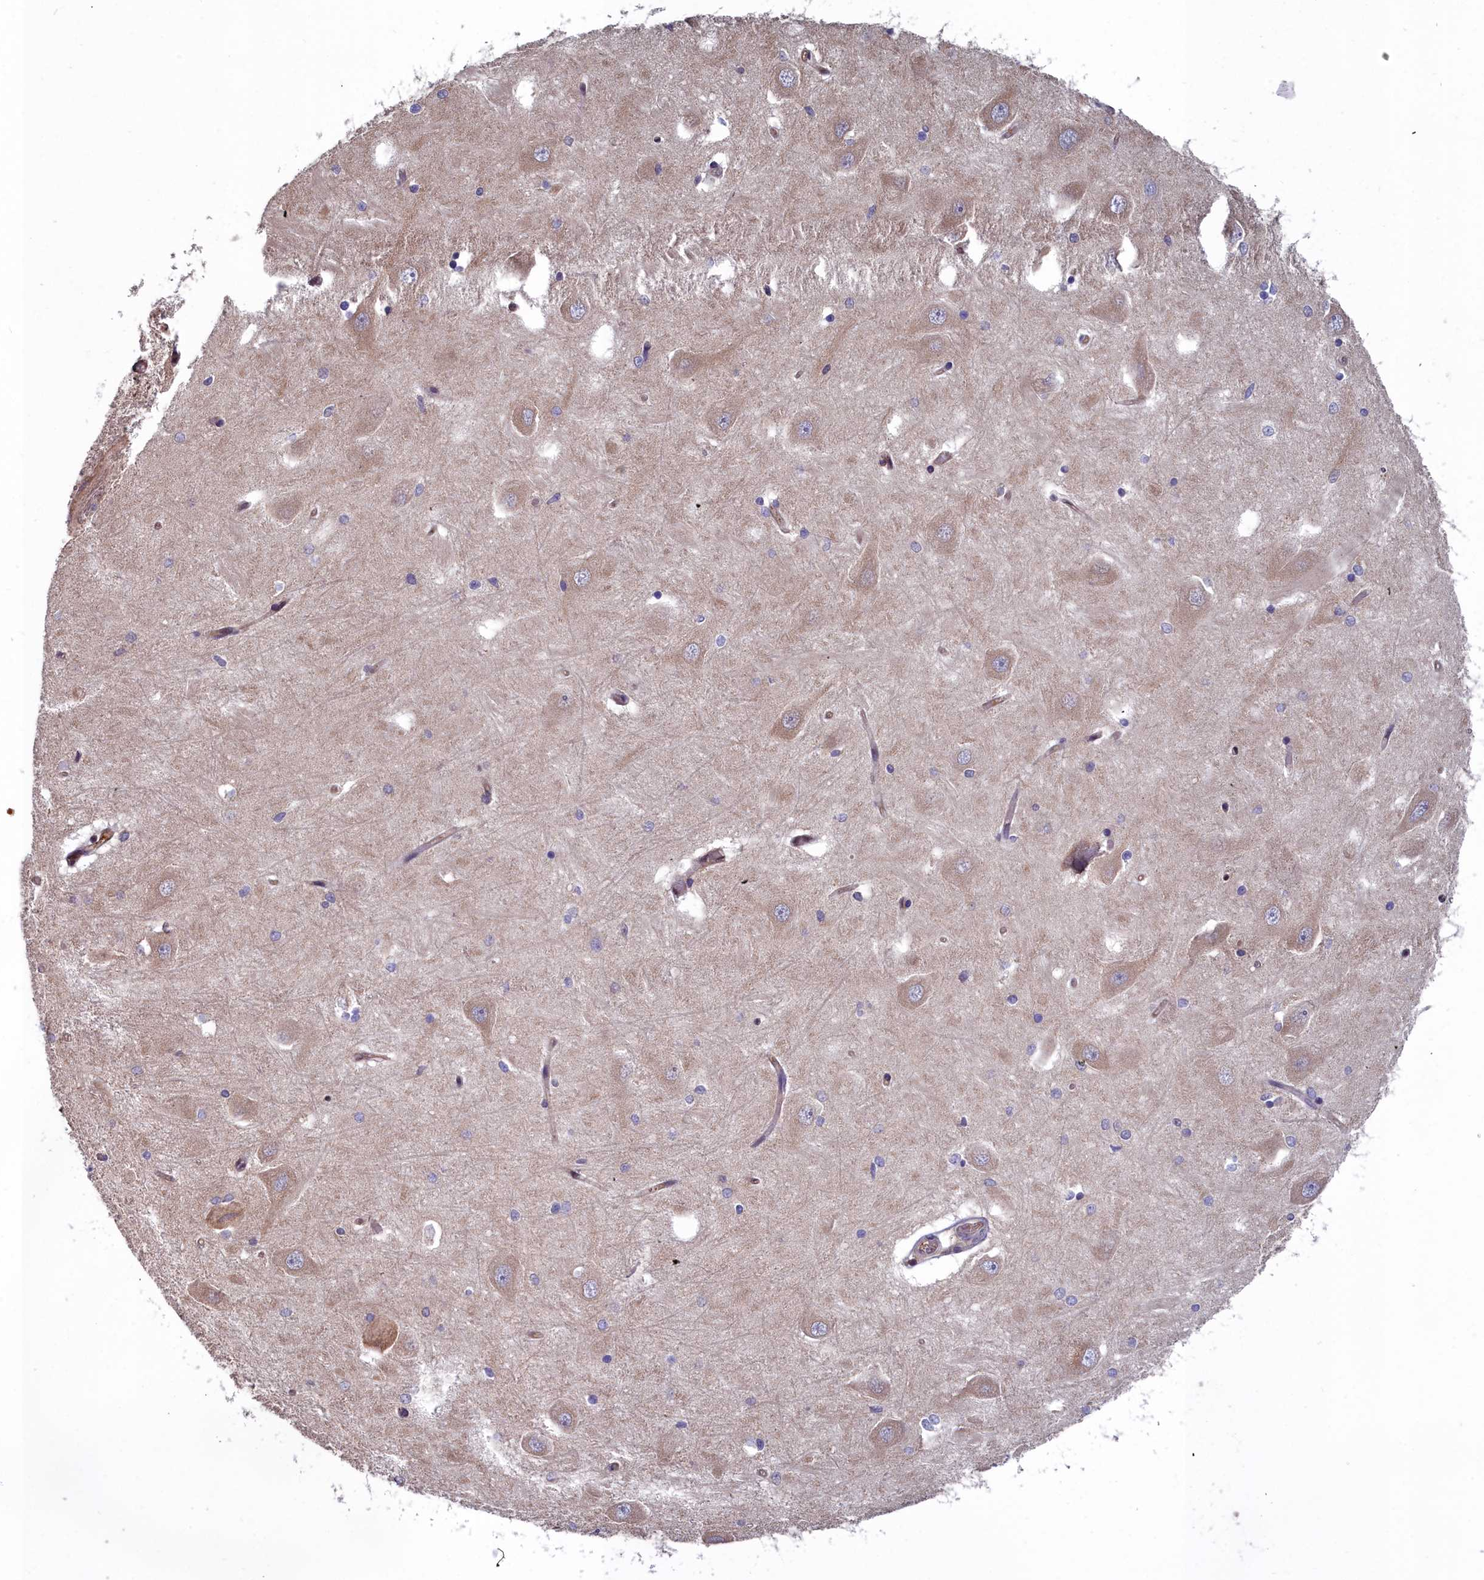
{"staining": {"intensity": "negative", "quantity": "none", "location": "none"}, "tissue": "hippocampus", "cell_type": "Glial cells", "image_type": "normal", "snomed": [{"axis": "morphology", "description": "Normal tissue, NOS"}, {"axis": "topography", "description": "Hippocampus"}], "caption": "Normal hippocampus was stained to show a protein in brown. There is no significant positivity in glial cells.", "gene": "GFRA2", "patient": {"sex": "male", "age": 45}}